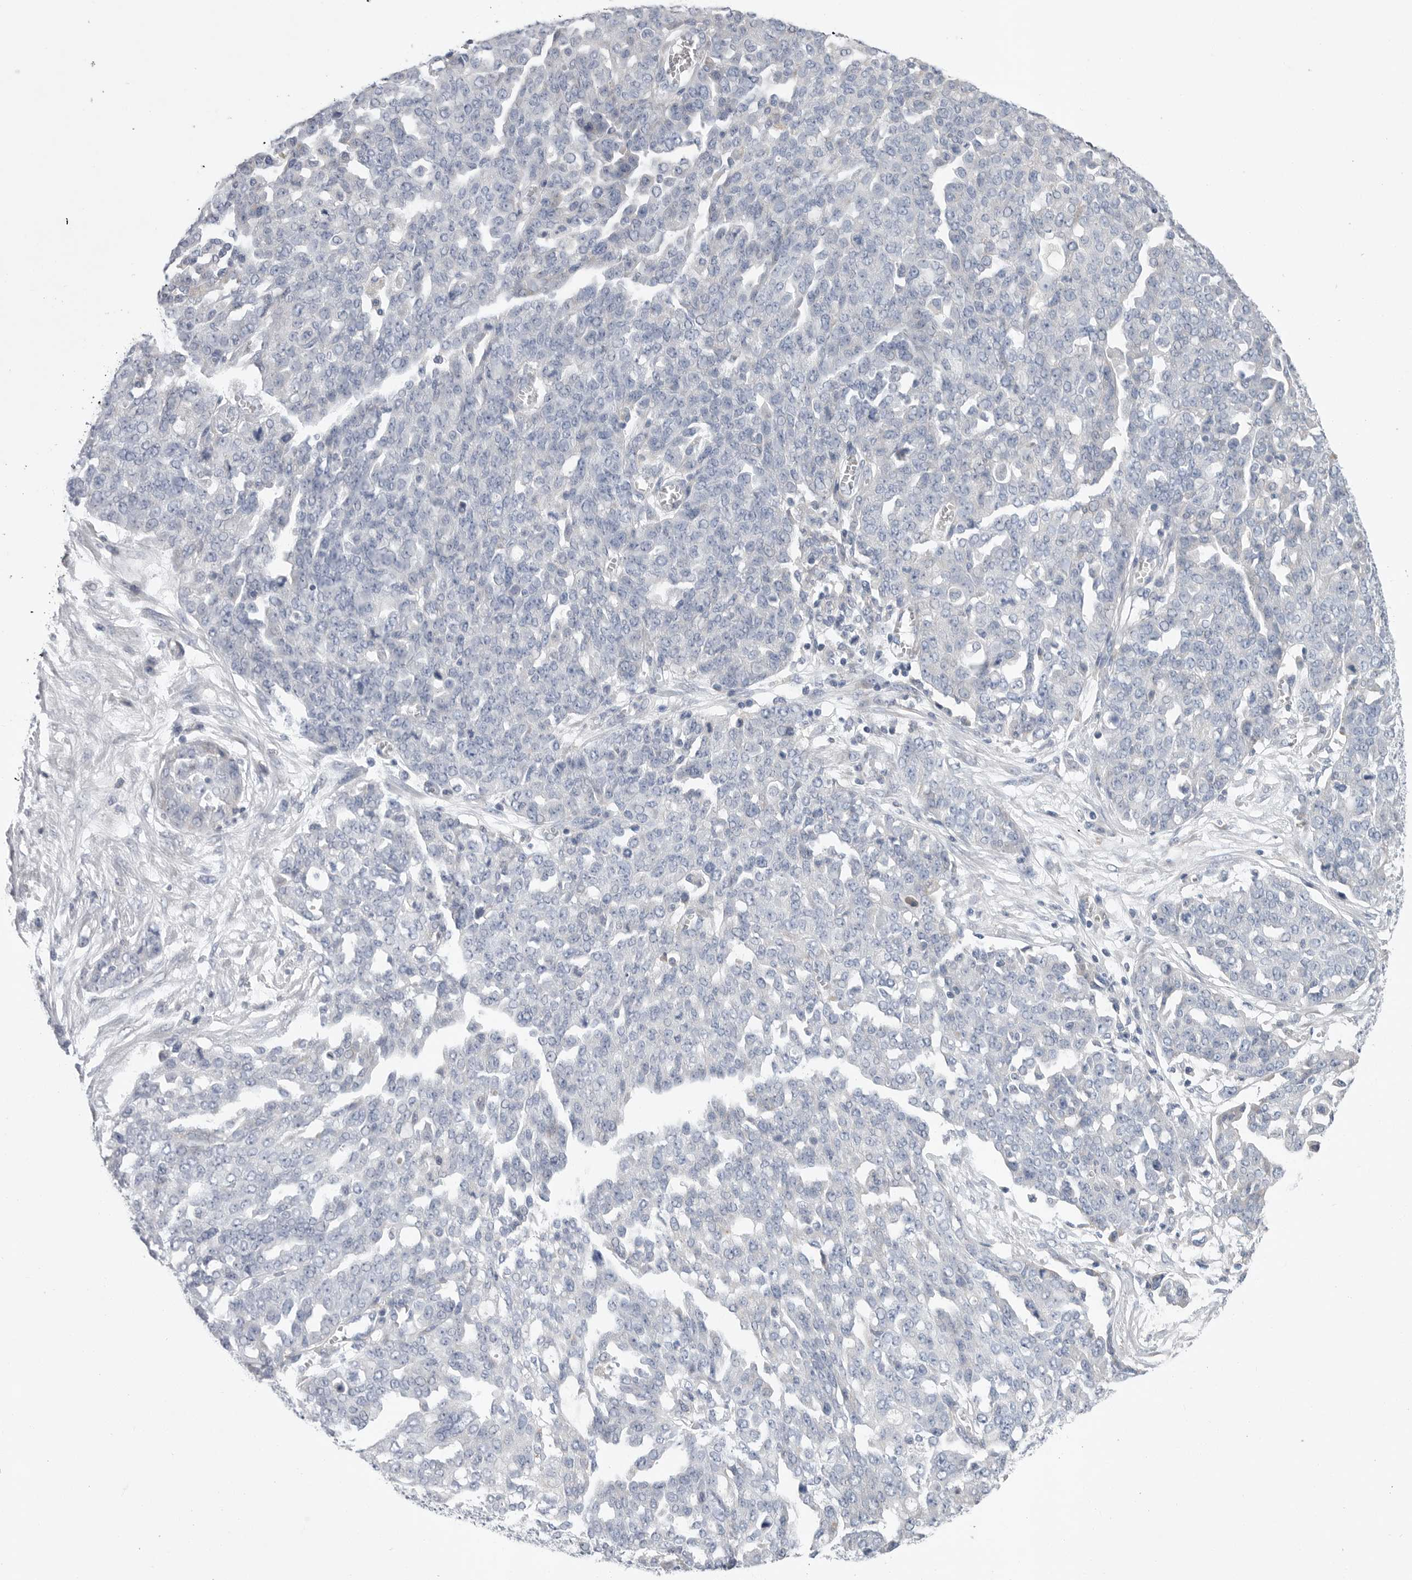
{"staining": {"intensity": "negative", "quantity": "none", "location": "none"}, "tissue": "ovarian cancer", "cell_type": "Tumor cells", "image_type": "cancer", "snomed": [{"axis": "morphology", "description": "Cystadenocarcinoma, serous, NOS"}, {"axis": "topography", "description": "Soft tissue"}, {"axis": "topography", "description": "Ovary"}], "caption": "Immunohistochemical staining of human ovarian cancer reveals no significant staining in tumor cells. (DAB IHC visualized using brightfield microscopy, high magnification).", "gene": "CAMK2B", "patient": {"sex": "female", "age": 57}}